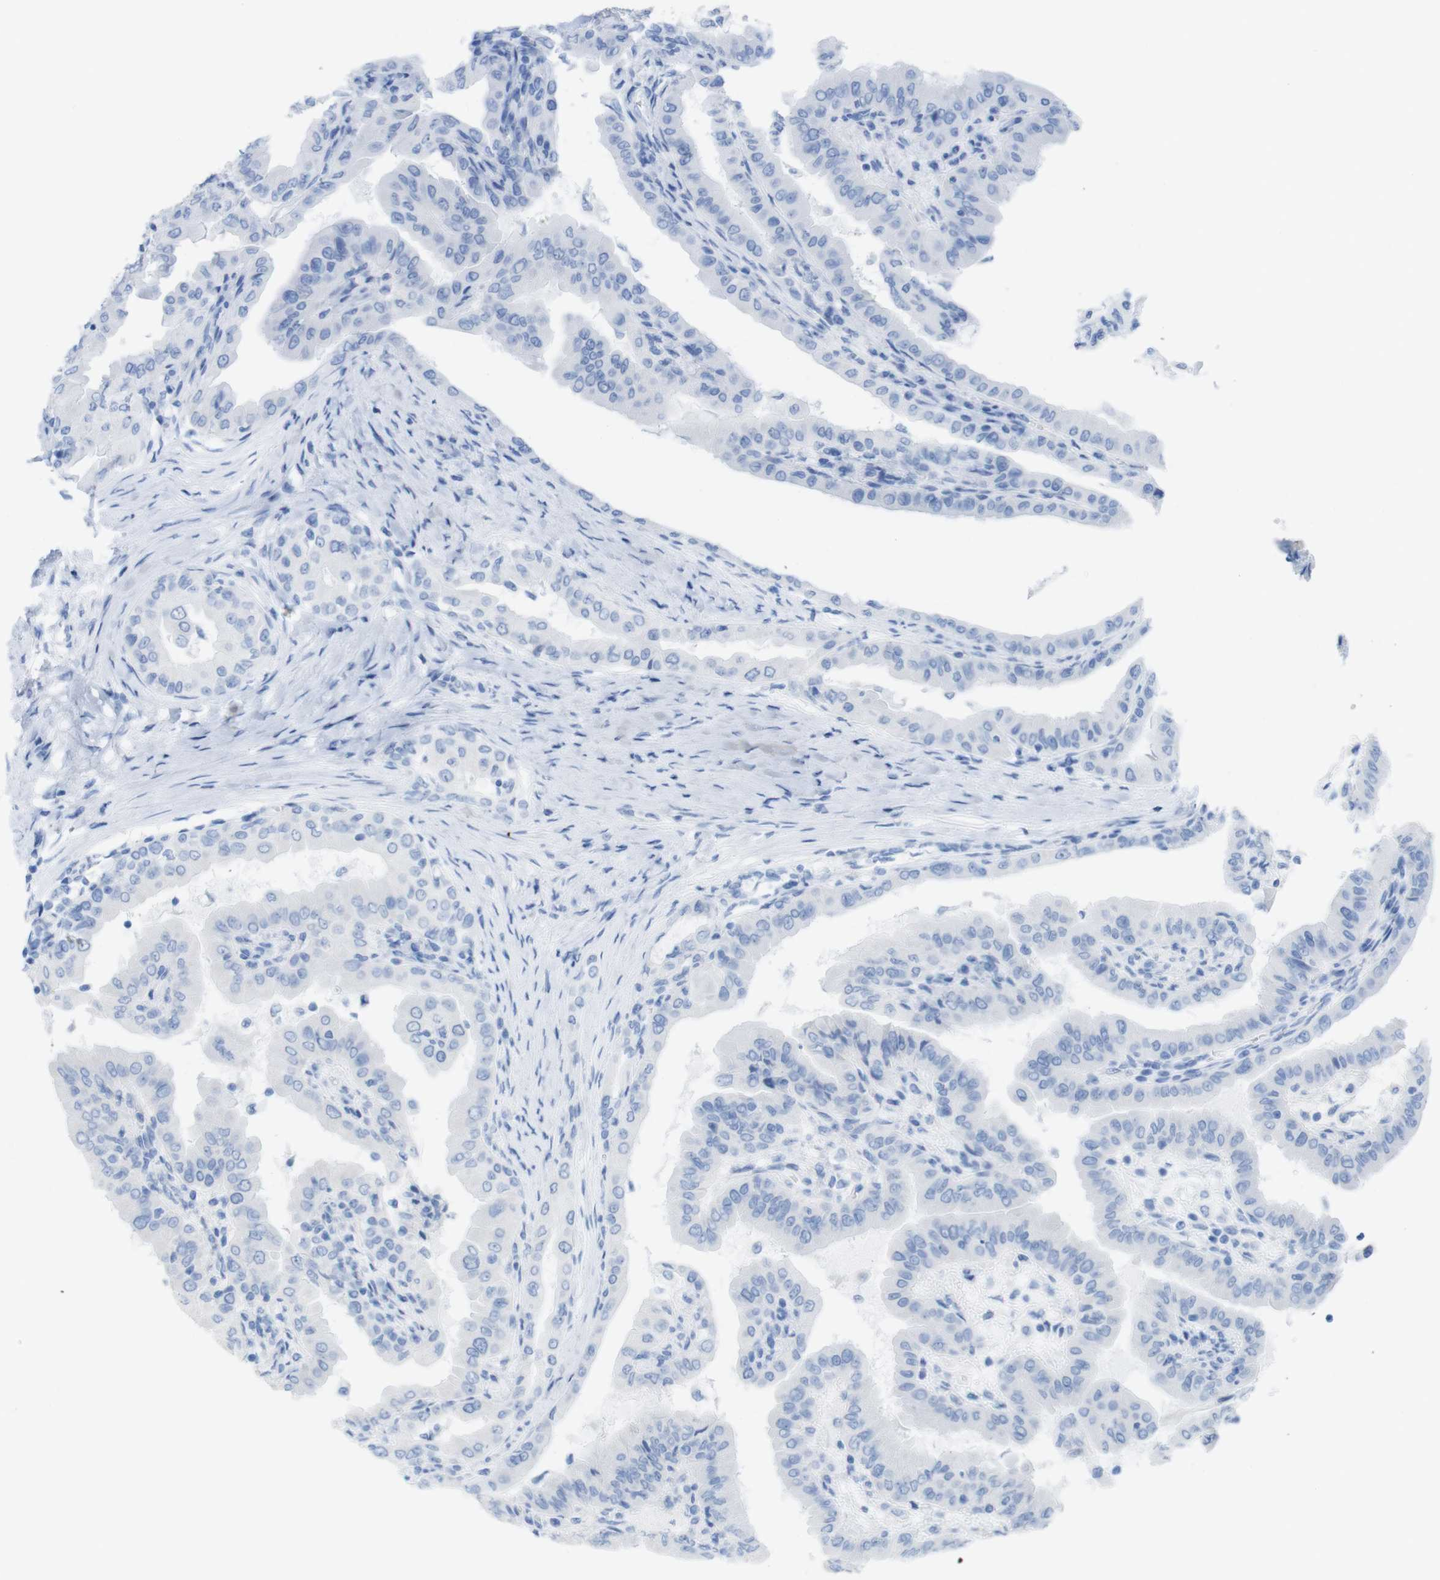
{"staining": {"intensity": "negative", "quantity": "none", "location": "none"}, "tissue": "thyroid cancer", "cell_type": "Tumor cells", "image_type": "cancer", "snomed": [{"axis": "morphology", "description": "Papillary adenocarcinoma, NOS"}, {"axis": "topography", "description": "Thyroid gland"}], "caption": "Immunohistochemistry (IHC) histopathology image of neoplastic tissue: human thyroid cancer stained with DAB (3,3'-diaminobenzidine) exhibits no significant protein positivity in tumor cells.", "gene": "MYH7", "patient": {"sex": "male", "age": 33}}